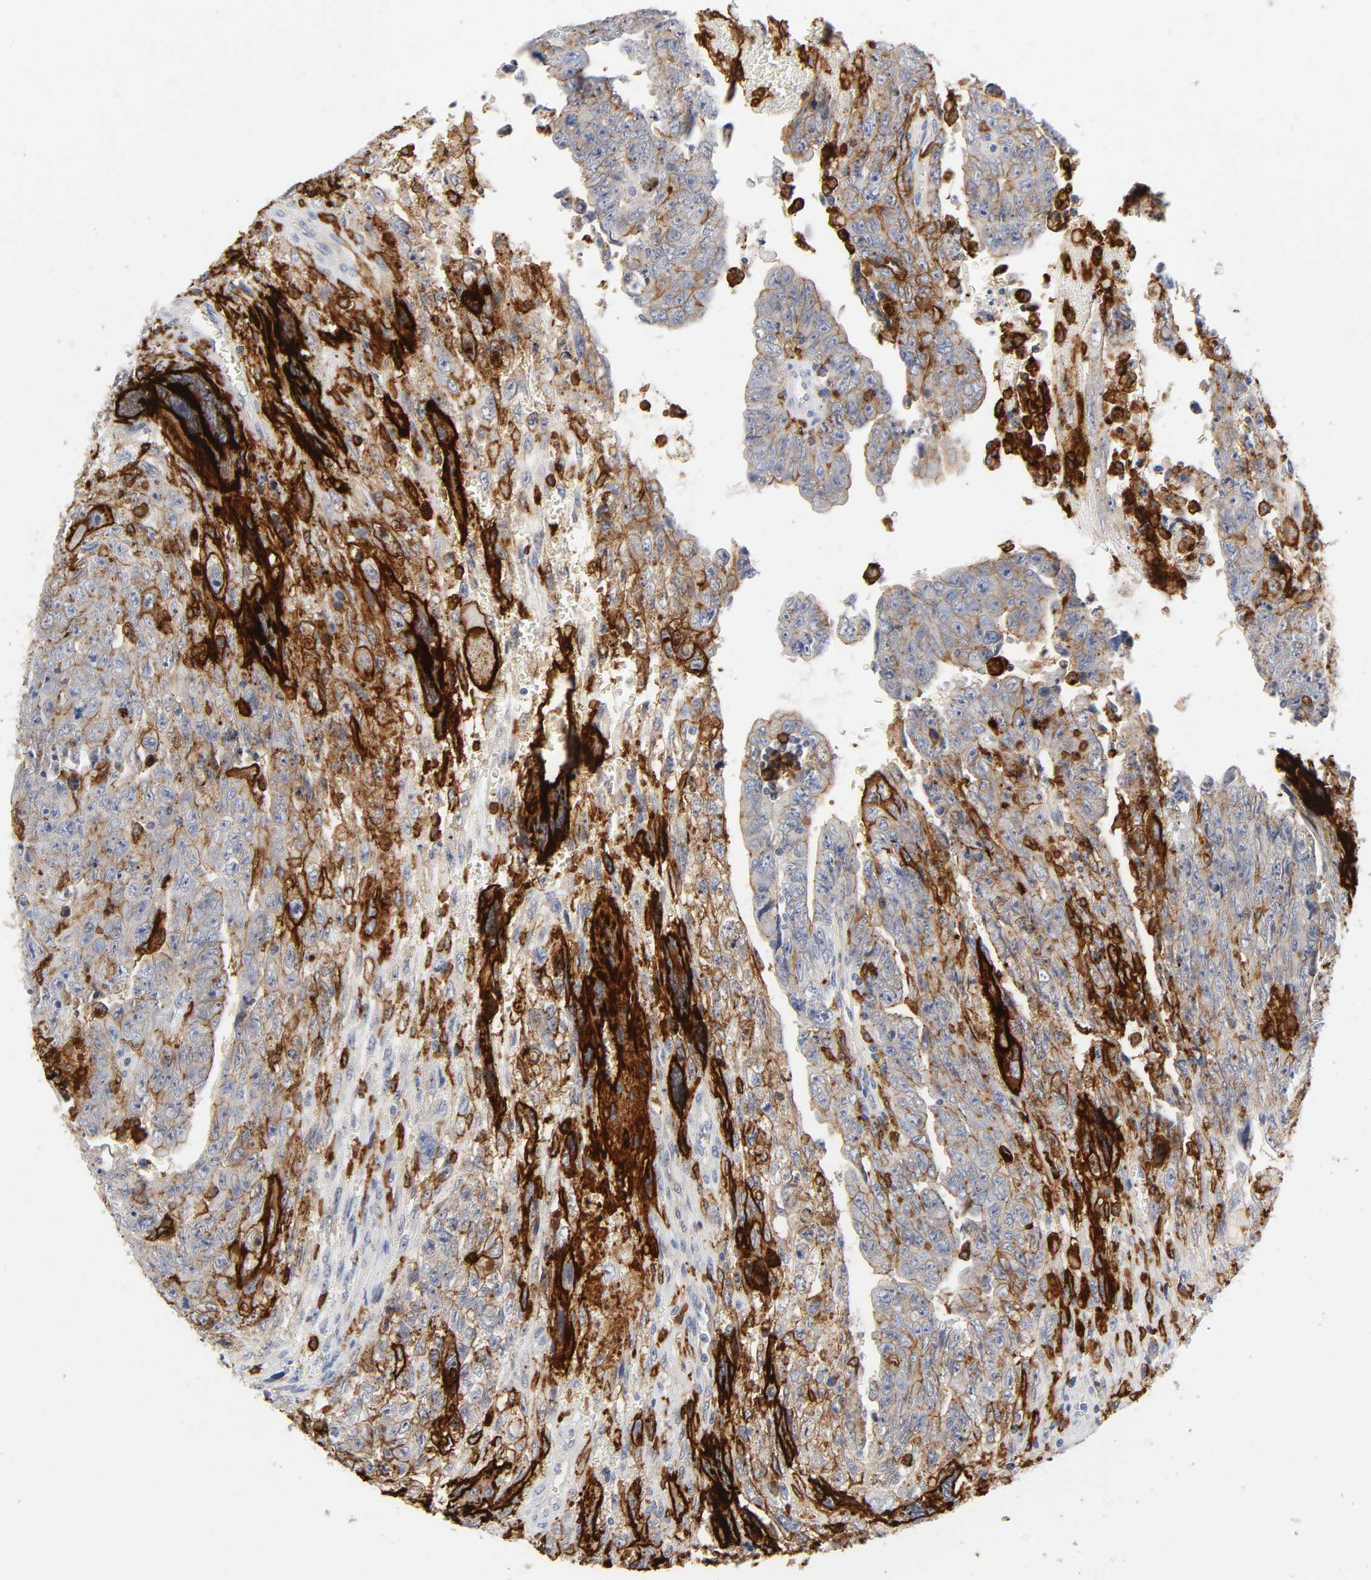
{"staining": {"intensity": "negative", "quantity": "none", "location": "none"}, "tissue": "testis cancer", "cell_type": "Tumor cells", "image_type": "cancer", "snomed": [{"axis": "morphology", "description": "Carcinoma, Embryonal, NOS"}, {"axis": "topography", "description": "Testis"}], "caption": "The immunohistochemistry histopathology image has no significant positivity in tumor cells of embryonal carcinoma (testis) tissue.", "gene": "LYN", "patient": {"sex": "male", "age": 28}}